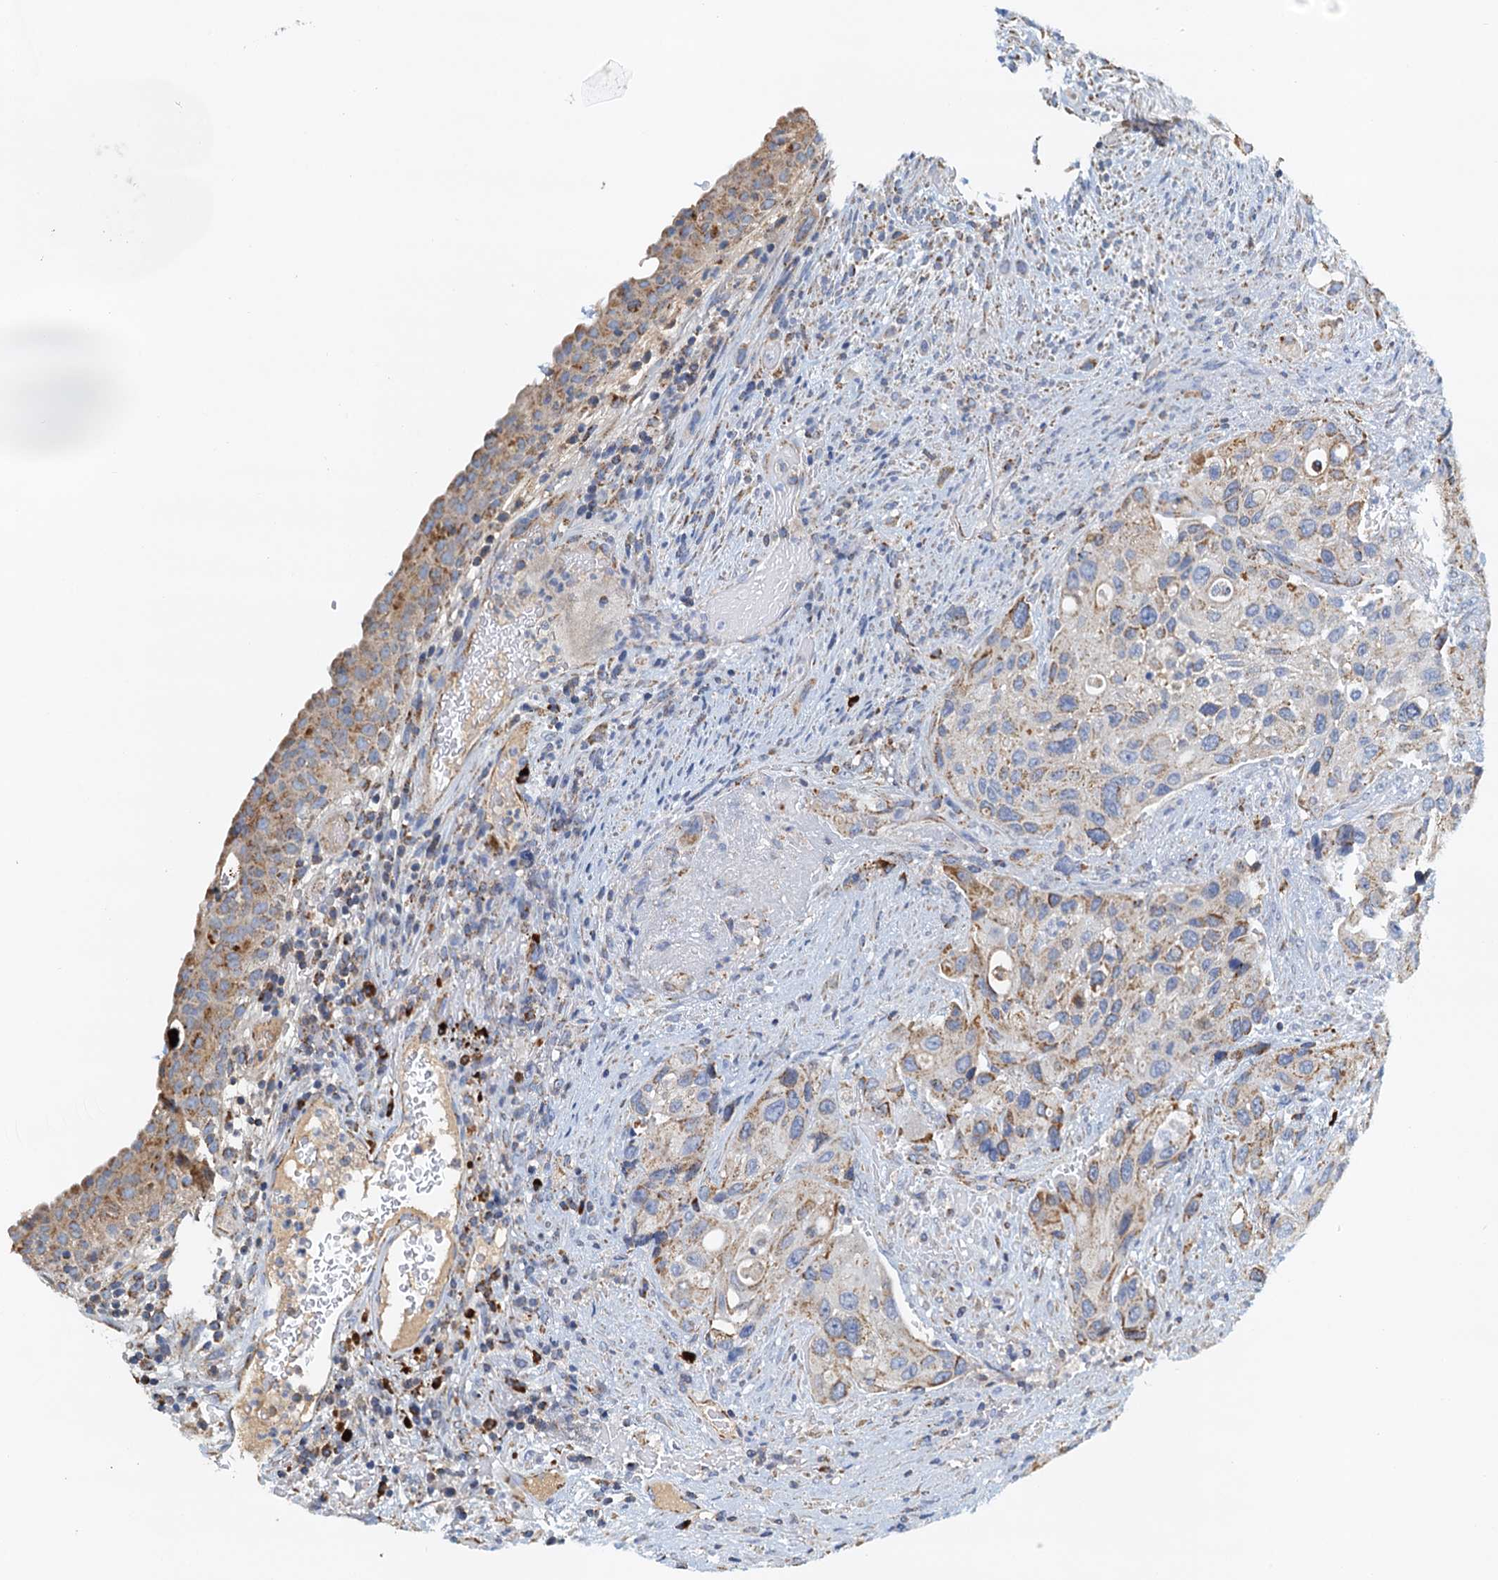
{"staining": {"intensity": "weak", "quantity": "25%-75%", "location": "cytoplasmic/membranous"}, "tissue": "urothelial cancer", "cell_type": "Tumor cells", "image_type": "cancer", "snomed": [{"axis": "morphology", "description": "Normal tissue, NOS"}, {"axis": "morphology", "description": "Urothelial carcinoma, High grade"}, {"axis": "topography", "description": "Vascular tissue"}, {"axis": "topography", "description": "Urinary bladder"}], "caption": "Immunohistochemistry image of neoplastic tissue: high-grade urothelial carcinoma stained using IHC displays low levels of weak protein expression localized specifically in the cytoplasmic/membranous of tumor cells, appearing as a cytoplasmic/membranous brown color.", "gene": "POC1A", "patient": {"sex": "female", "age": 56}}